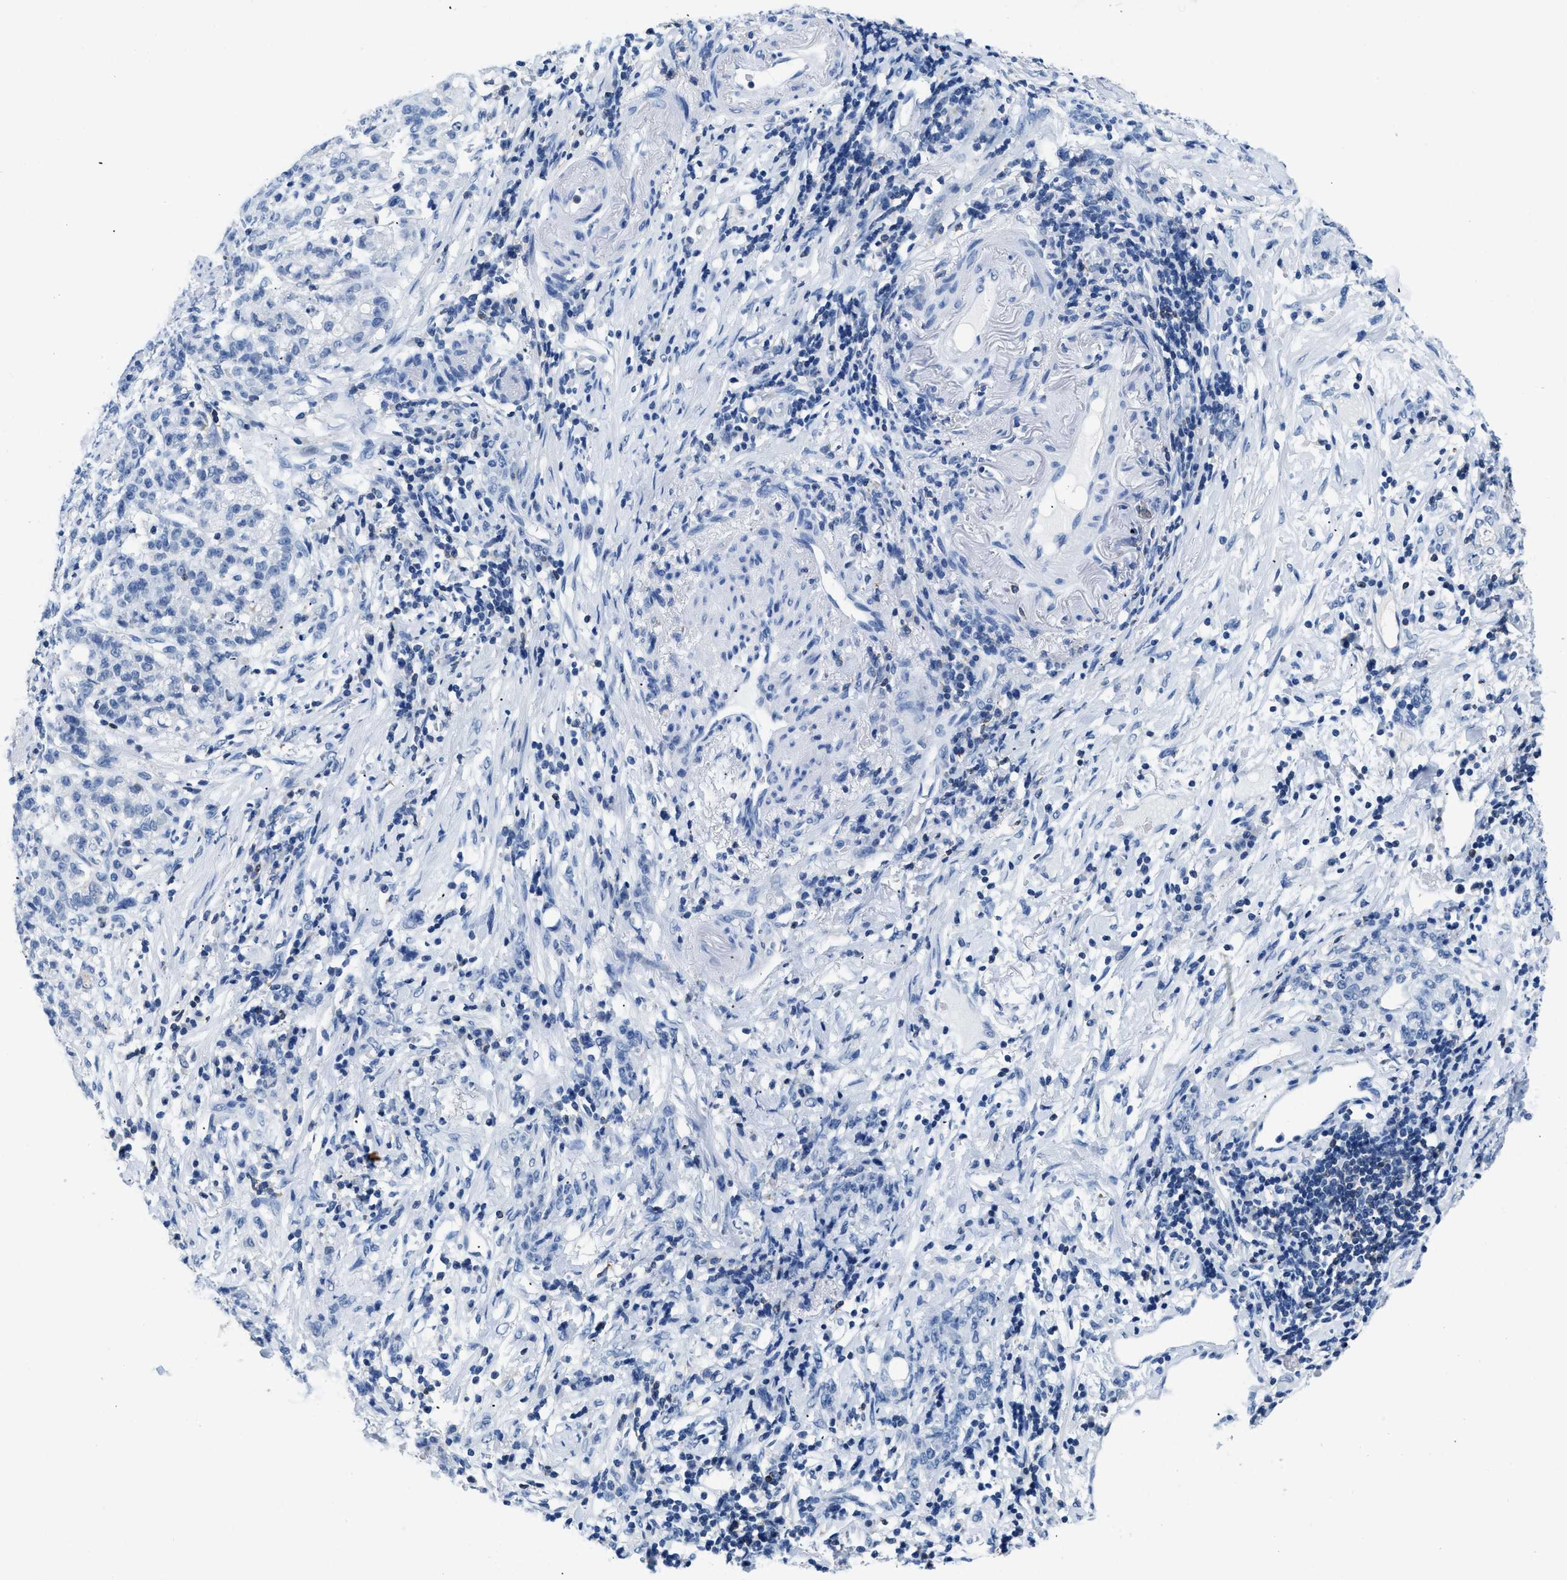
{"staining": {"intensity": "negative", "quantity": "none", "location": "none"}, "tissue": "stomach cancer", "cell_type": "Tumor cells", "image_type": "cancer", "snomed": [{"axis": "morphology", "description": "Adenocarcinoma, NOS"}, {"axis": "topography", "description": "Stomach, lower"}], "caption": "Stomach cancer (adenocarcinoma) stained for a protein using immunohistochemistry (IHC) shows no expression tumor cells.", "gene": "NFATC2", "patient": {"sex": "male", "age": 88}}